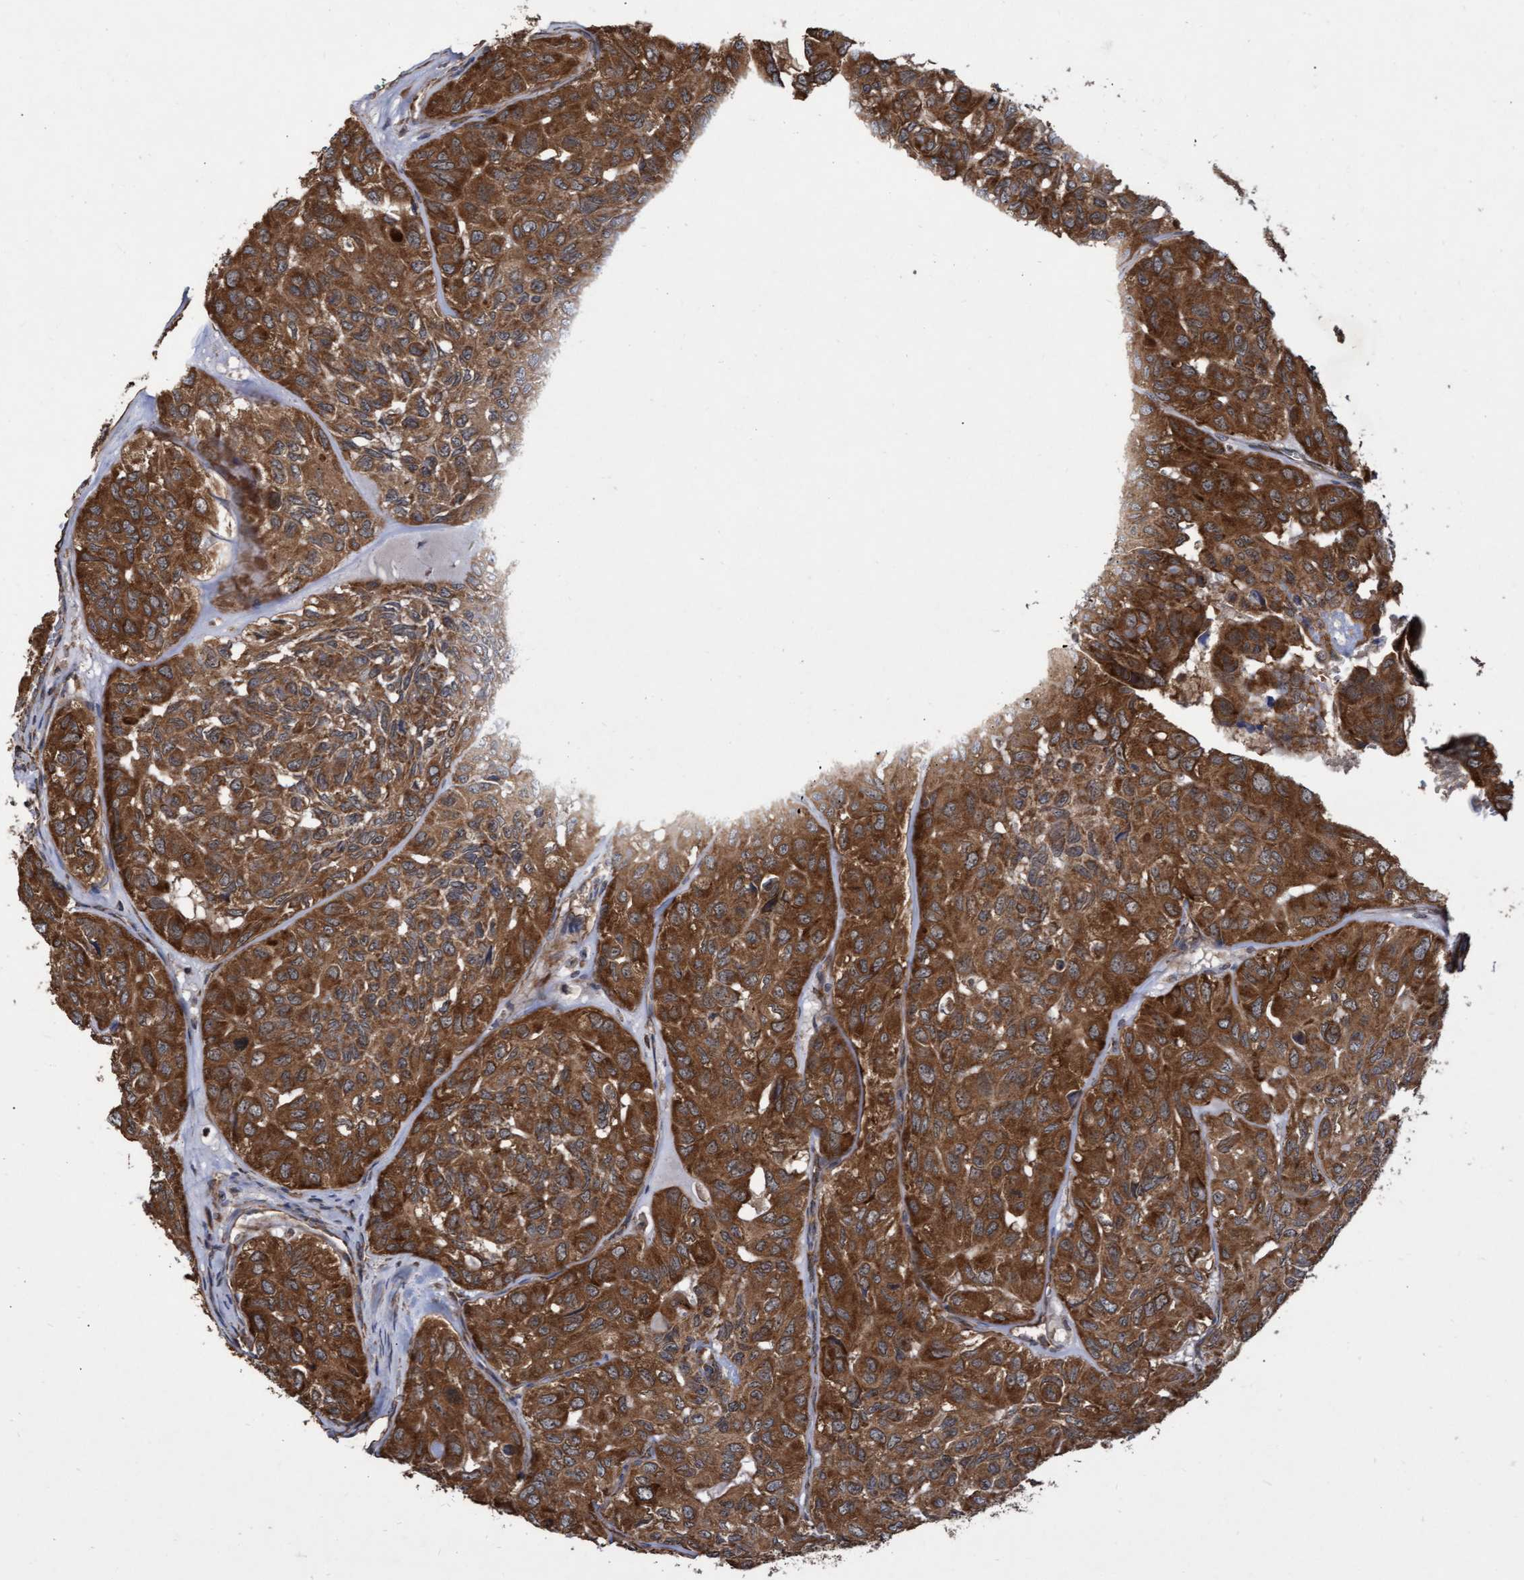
{"staining": {"intensity": "strong", "quantity": ">75%", "location": "cytoplasmic/membranous"}, "tissue": "head and neck cancer", "cell_type": "Tumor cells", "image_type": "cancer", "snomed": [{"axis": "morphology", "description": "Adenocarcinoma, NOS"}, {"axis": "topography", "description": "Salivary gland, NOS"}, {"axis": "topography", "description": "Head-Neck"}], "caption": "Immunohistochemistry (IHC) of human head and neck cancer (adenocarcinoma) exhibits high levels of strong cytoplasmic/membranous expression in about >75% of tumor cells. Nuclei are stained in blue.", "gene": "ABCF2", "patient": {"sex": "female", "age": 76}}